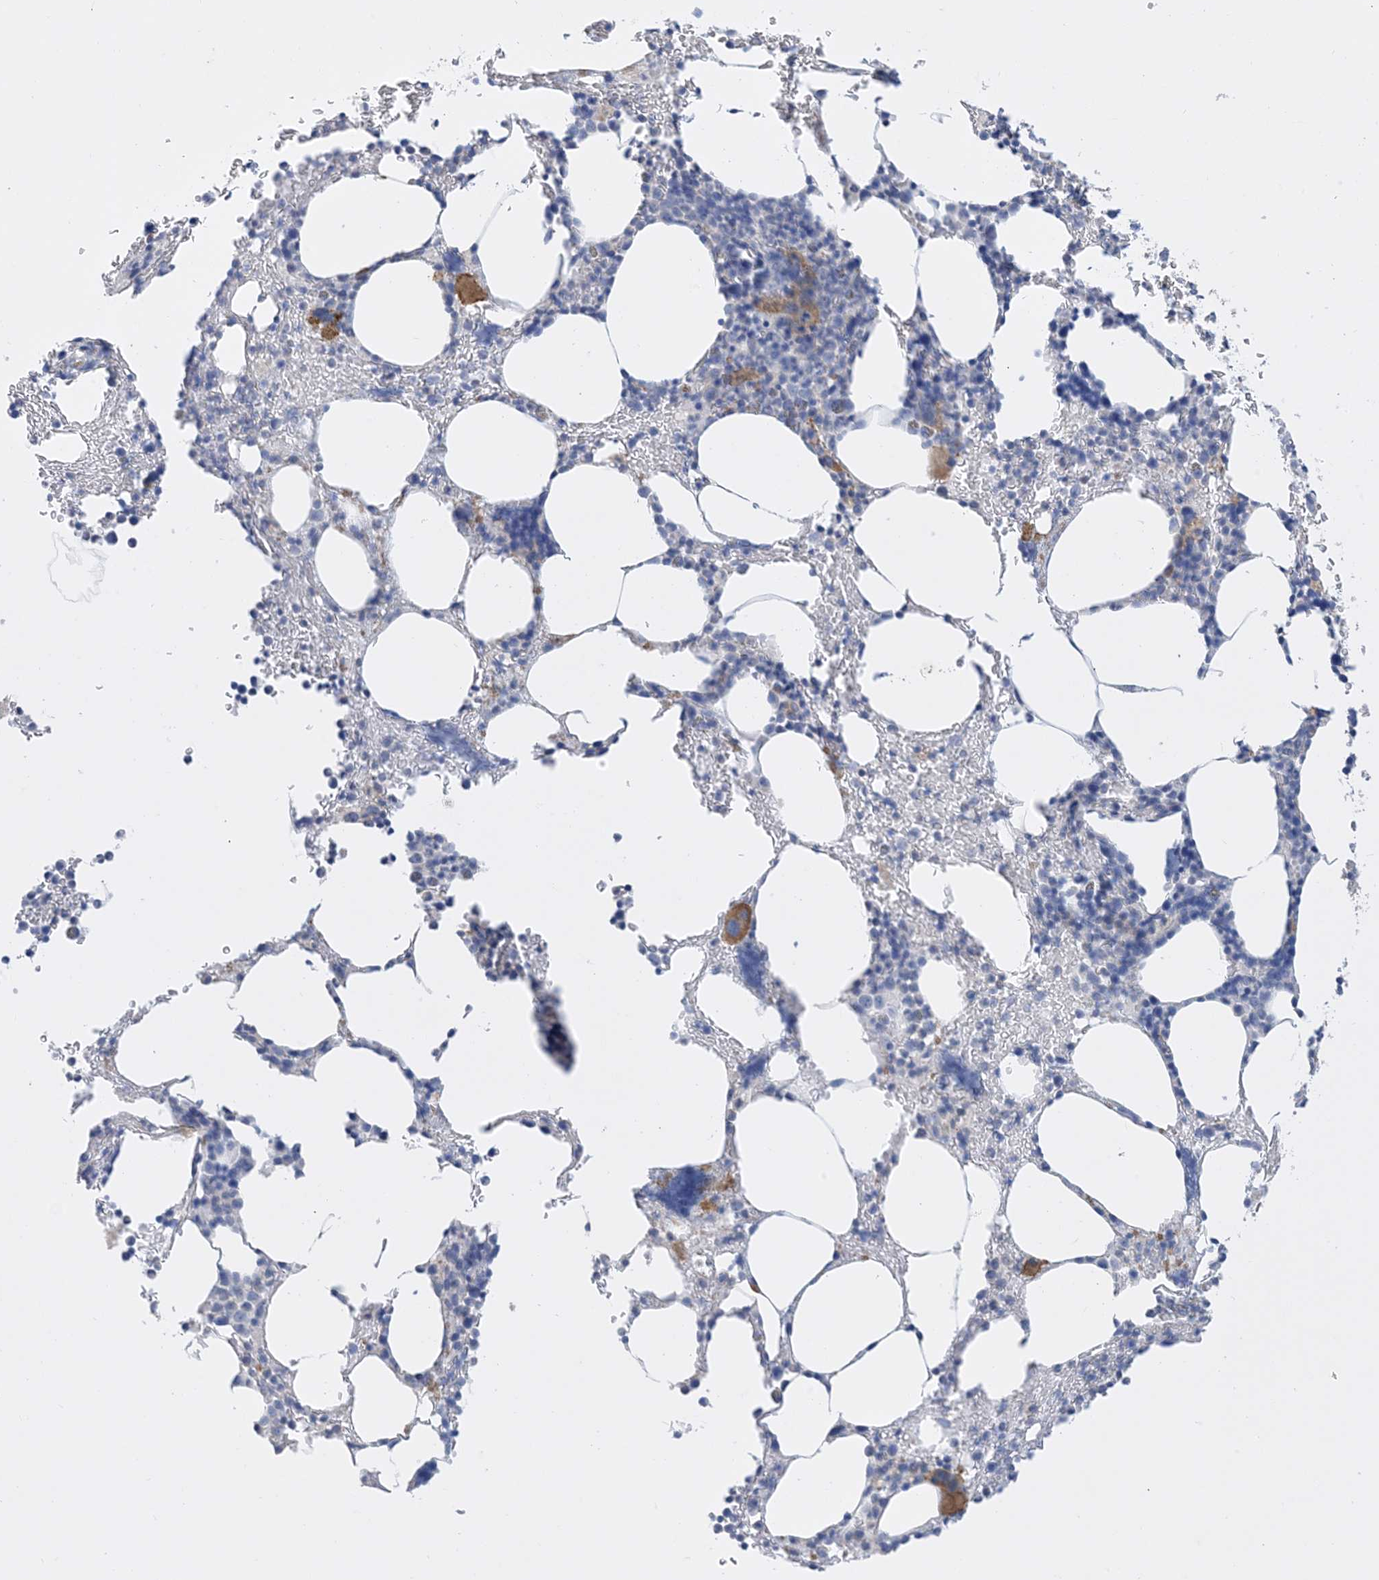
{"staining": {"intensity": "moderate", "quantity": "<25%", "location": "cytoplasmic/membranous"}, "tissue": "bone marrow", "cell_type": "Hematopoietic cells", "image_type": "normal", "snomed": [{"axis": "morphology", "description": "Normal tissue, NOS"}, {"axis": "topography", "description": "Bone marrow"}], "caption": "Immunohistochemical staining of unremarkable human bone marrow displays <25% levels of moderate cytoplasmic/membranous protein staining in about <25% of hematopoietic cells. (DAB (3,3'-diaminobenzidine) = brown stain, brightfield microscopy at high magnification).", "gene": "KPRP", "patient": {"sex": "male"}}